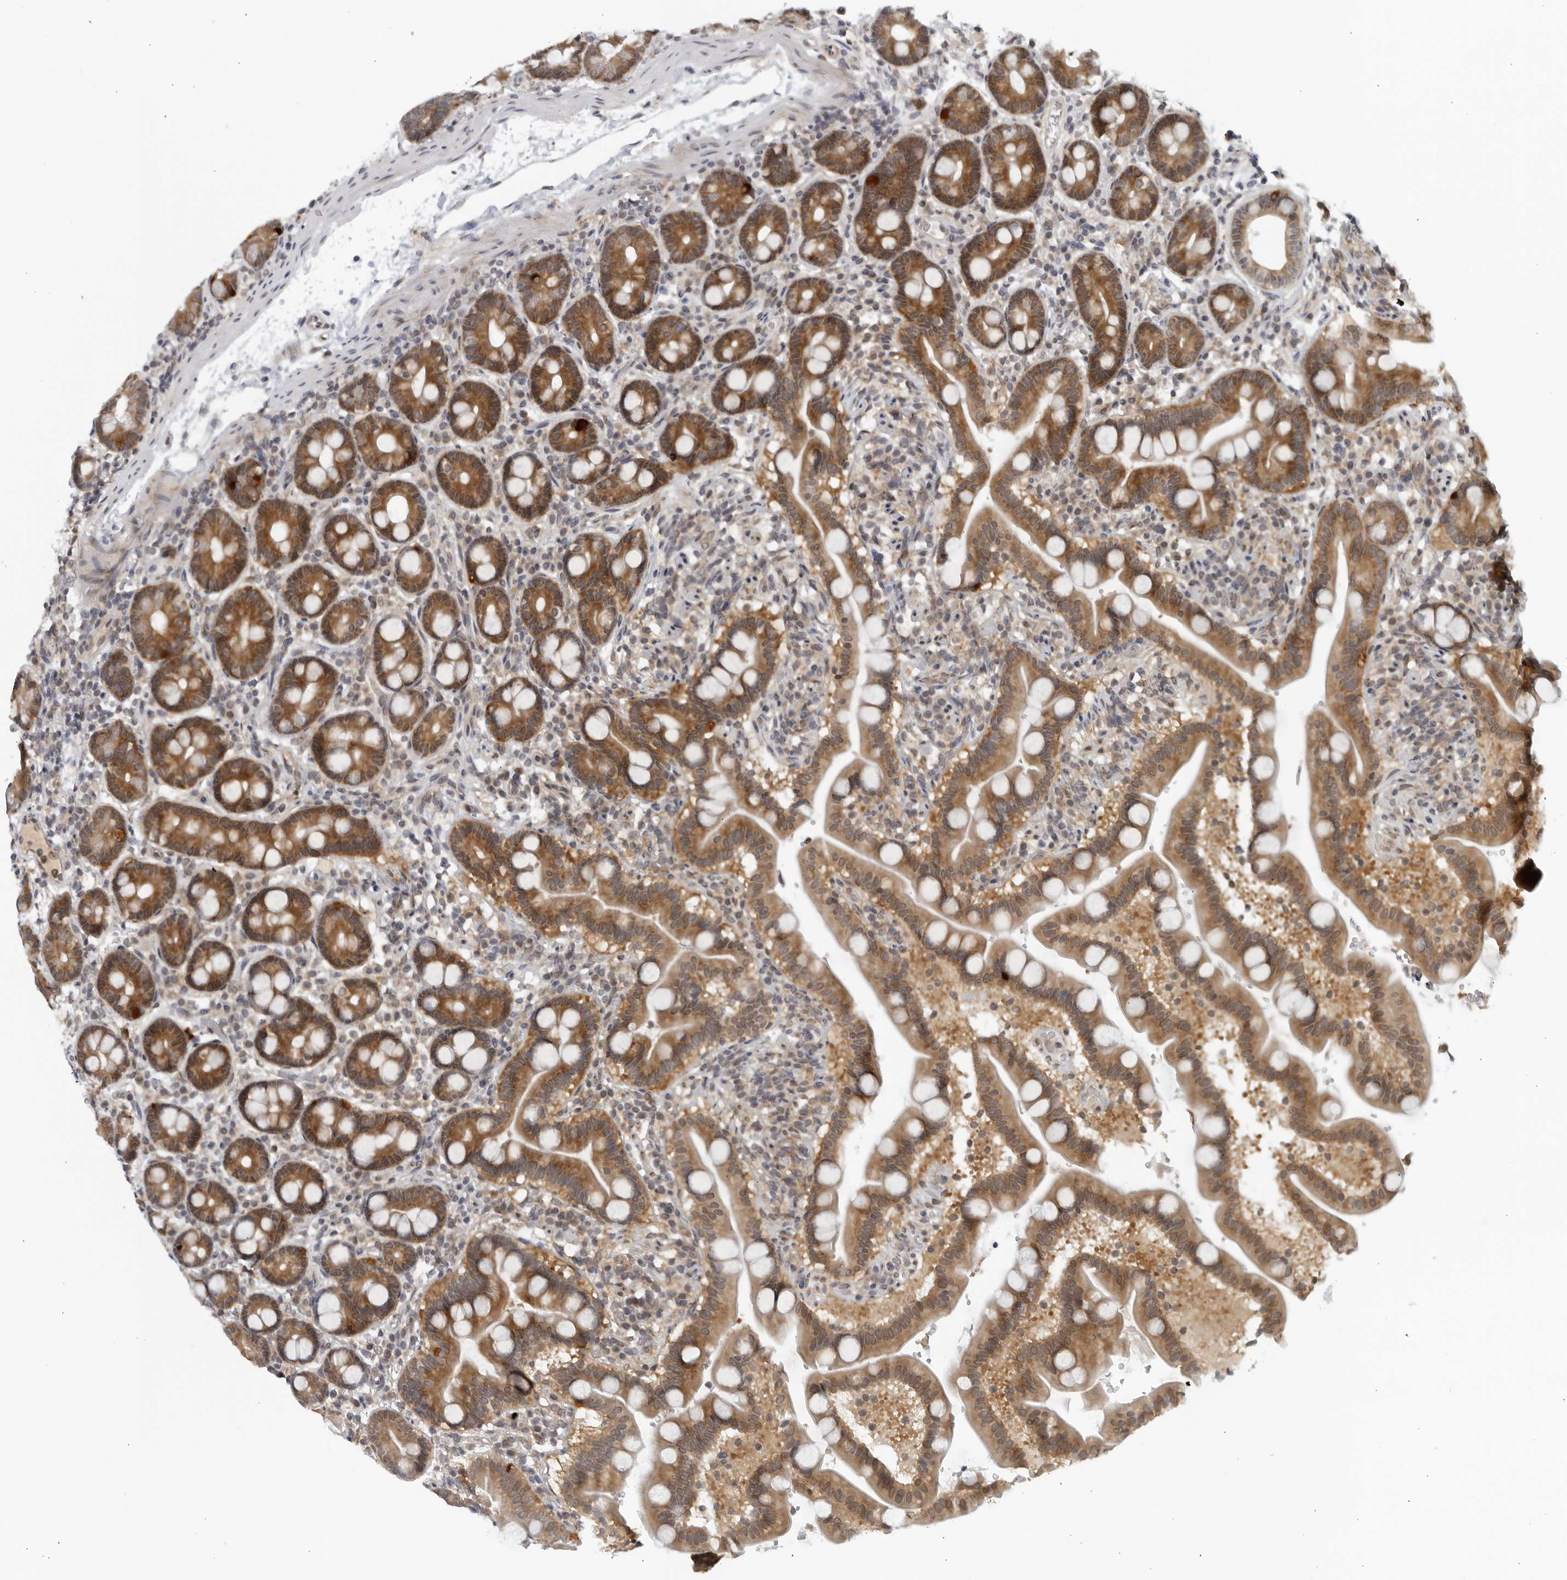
{"staining": {"intensity": "moderate", "quantity": ">75%", "location": "cytoplasmic/membranous"}, "tissue": "duodenum", "cell_type": "Glandular cells", "image_type": "normal", "snomed": [{"axis": "morphology", "description": "Normal tissue, NOS"}, {"axis": "topography", "description": "Duodenum"}], "caption": "This photomicrograph reveals unremarkable duodenum stained with immunohistochemistry (IHC) to label a protein in brown. The cytoplasmic/membranous of glandular cells show moderate positivity for the protein. Nuclei are counter-stained blue.", "gene": "RC3H1", "patient": {"sex": "male", "age": 54}}